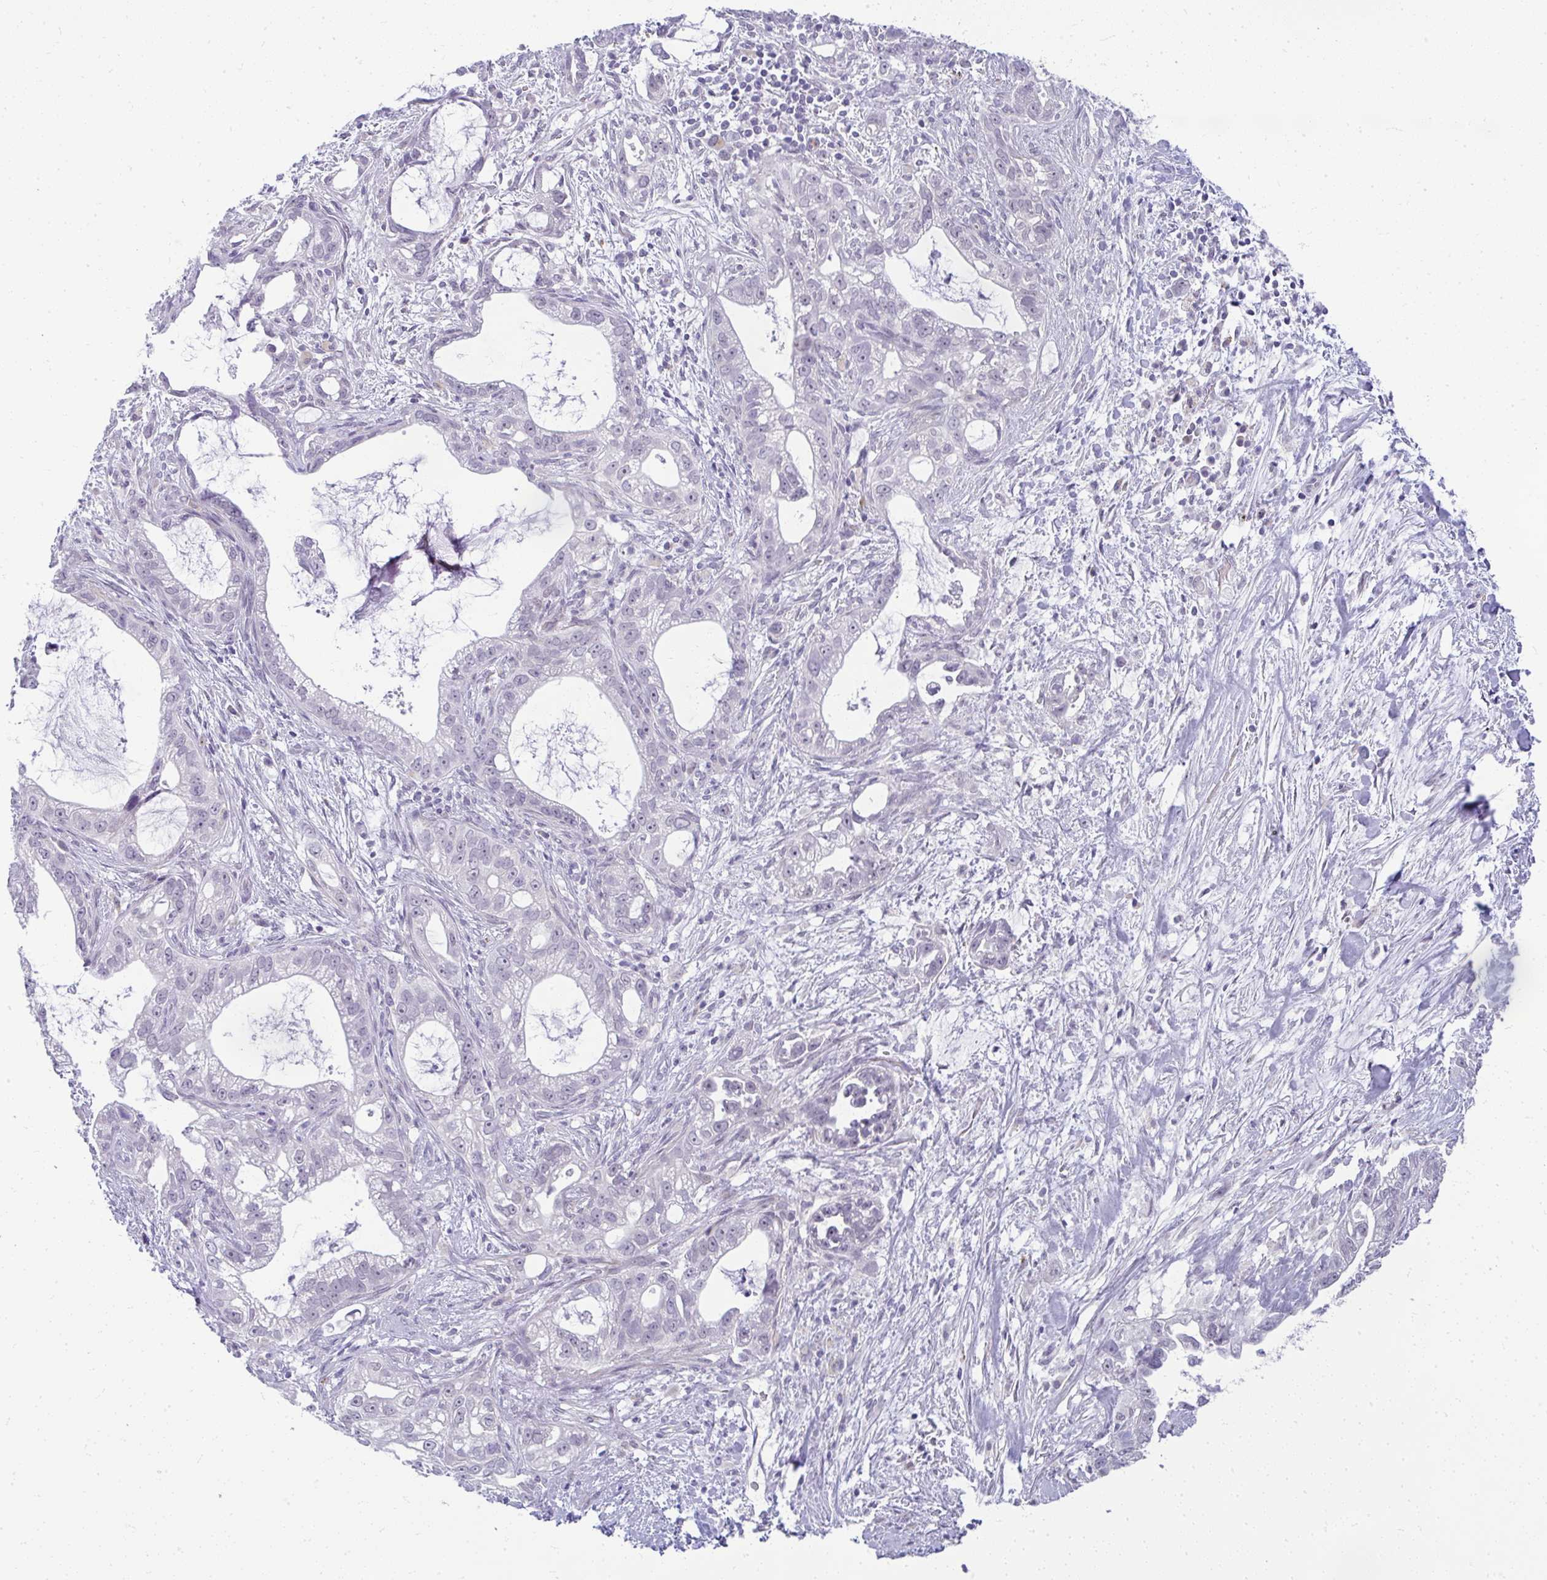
{"staining": {"intensity": "negative", "quantity": "none", "location": "none"}, "tissue": "pancreatic cancer", "cell_type": "Tumor cells", "image_type": "cancer", "snomed": [{"axis": "morphology", "description": "Adenocarcinoma, NOS"}, {"axis": "topography", "description": "Pancreas"}], "caption": "Immunohistochemistry photomicrograph of human adenocarcinoma (pancreatic) stained for a protein (brown), which exhibits no staining in tumor cells. (DAB (3,3'-diaminobenzidine) immunohistochemistry, high magnification).", "gene": "TEX33", "patient": {"sex": "male", "age": 70}}